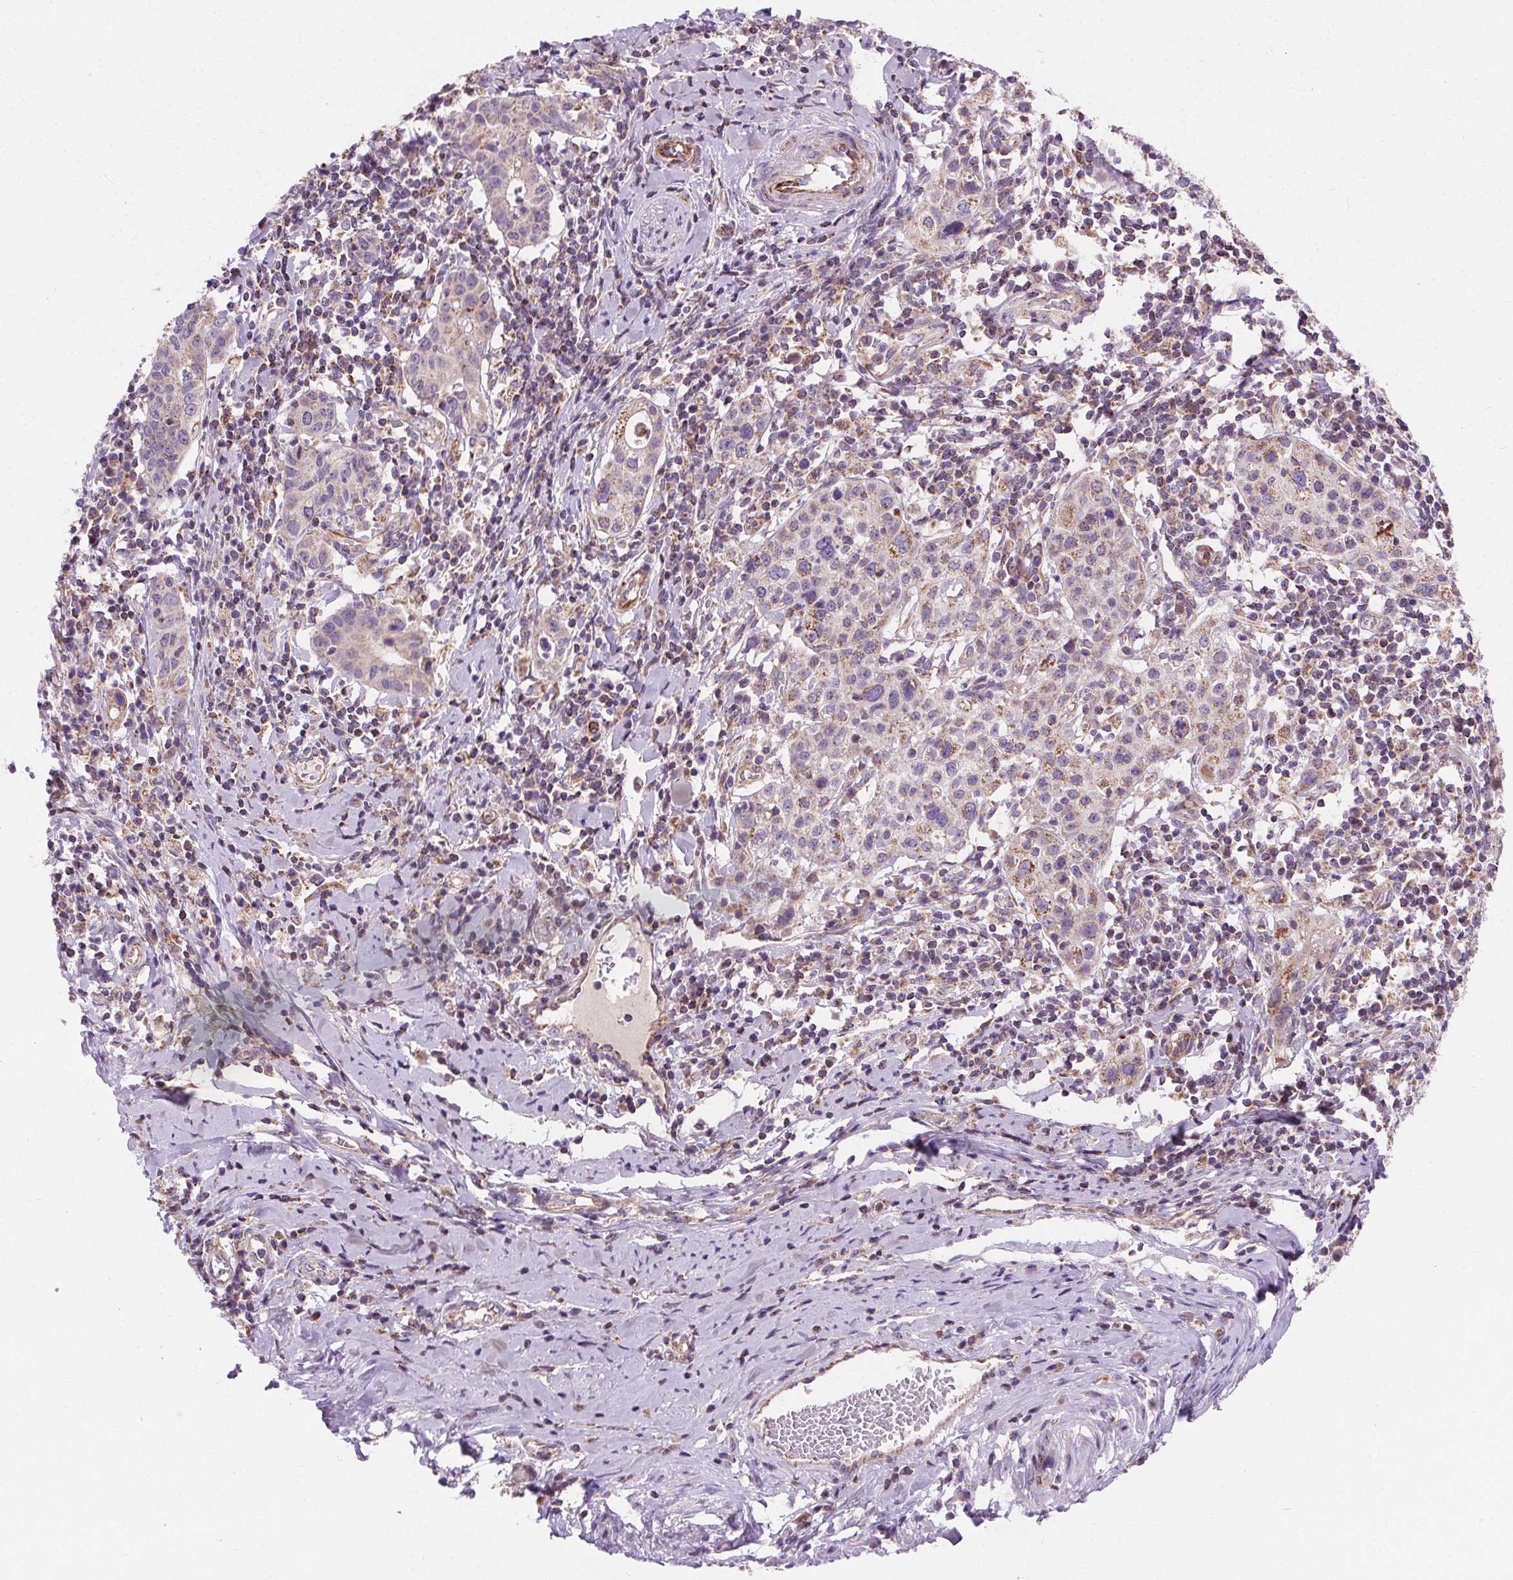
{"staining": {"intensity": "weak", "quantity": "<25%", "location": "cytoplasmic/membranous"}, "tissue": "cervical cancer", "cell_type": "Tumor cells", "image_type": "cancer", "snomed": [{"axis": "morphology", "description": "Normal tissue, NOS"}, {"axis": "morphology", "description": "Adenocarcinoma, NOS"}, {"axis": "topography", "description": "Cervix"}], "caption": "Micrograph shows no protein expression in tumor cells of adenocarcinoma (cervical) tissue.", "gene": "GOLT1B", "patient": {"sex": "female", "age": 44}}